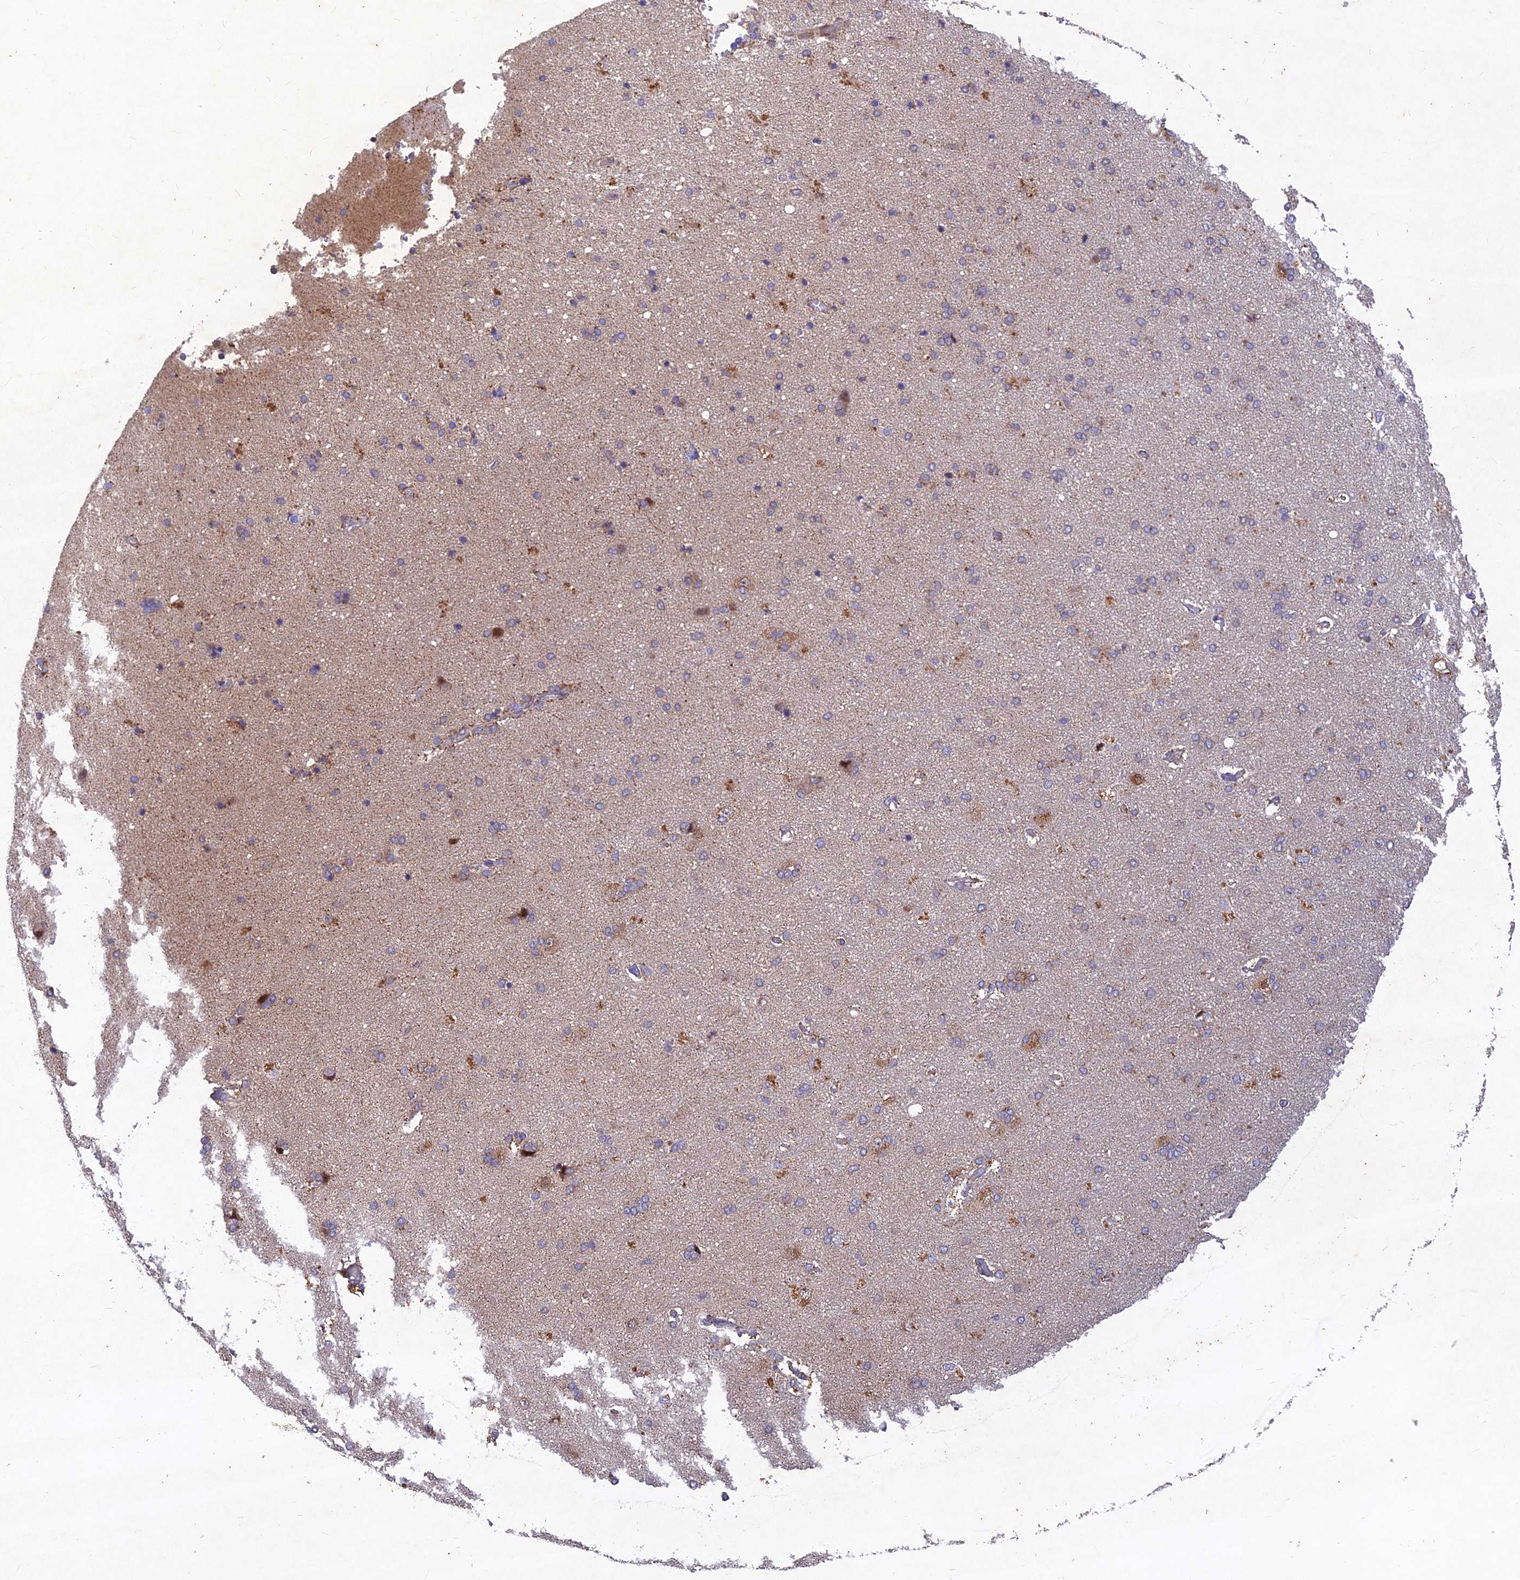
{"staining": {"intensity": "negative", "quantity": "none", "location": "none"}, "tissue": "cerebral cortex", "cell_type": "Endothelial cells", "image_type": "normal", "snomed": [{"axis": "morphology", "description": "Normal tissue, NOS"}, {"axis": "topography", "description": "Cerebral cortex"}], "caption": "This is an immunohistochemistry (IHC) image of benign cerebral cortex. There is no expression in endothelial cells.", "gene": "RELCH", "patient": {"sex": "male", "age": 62}}